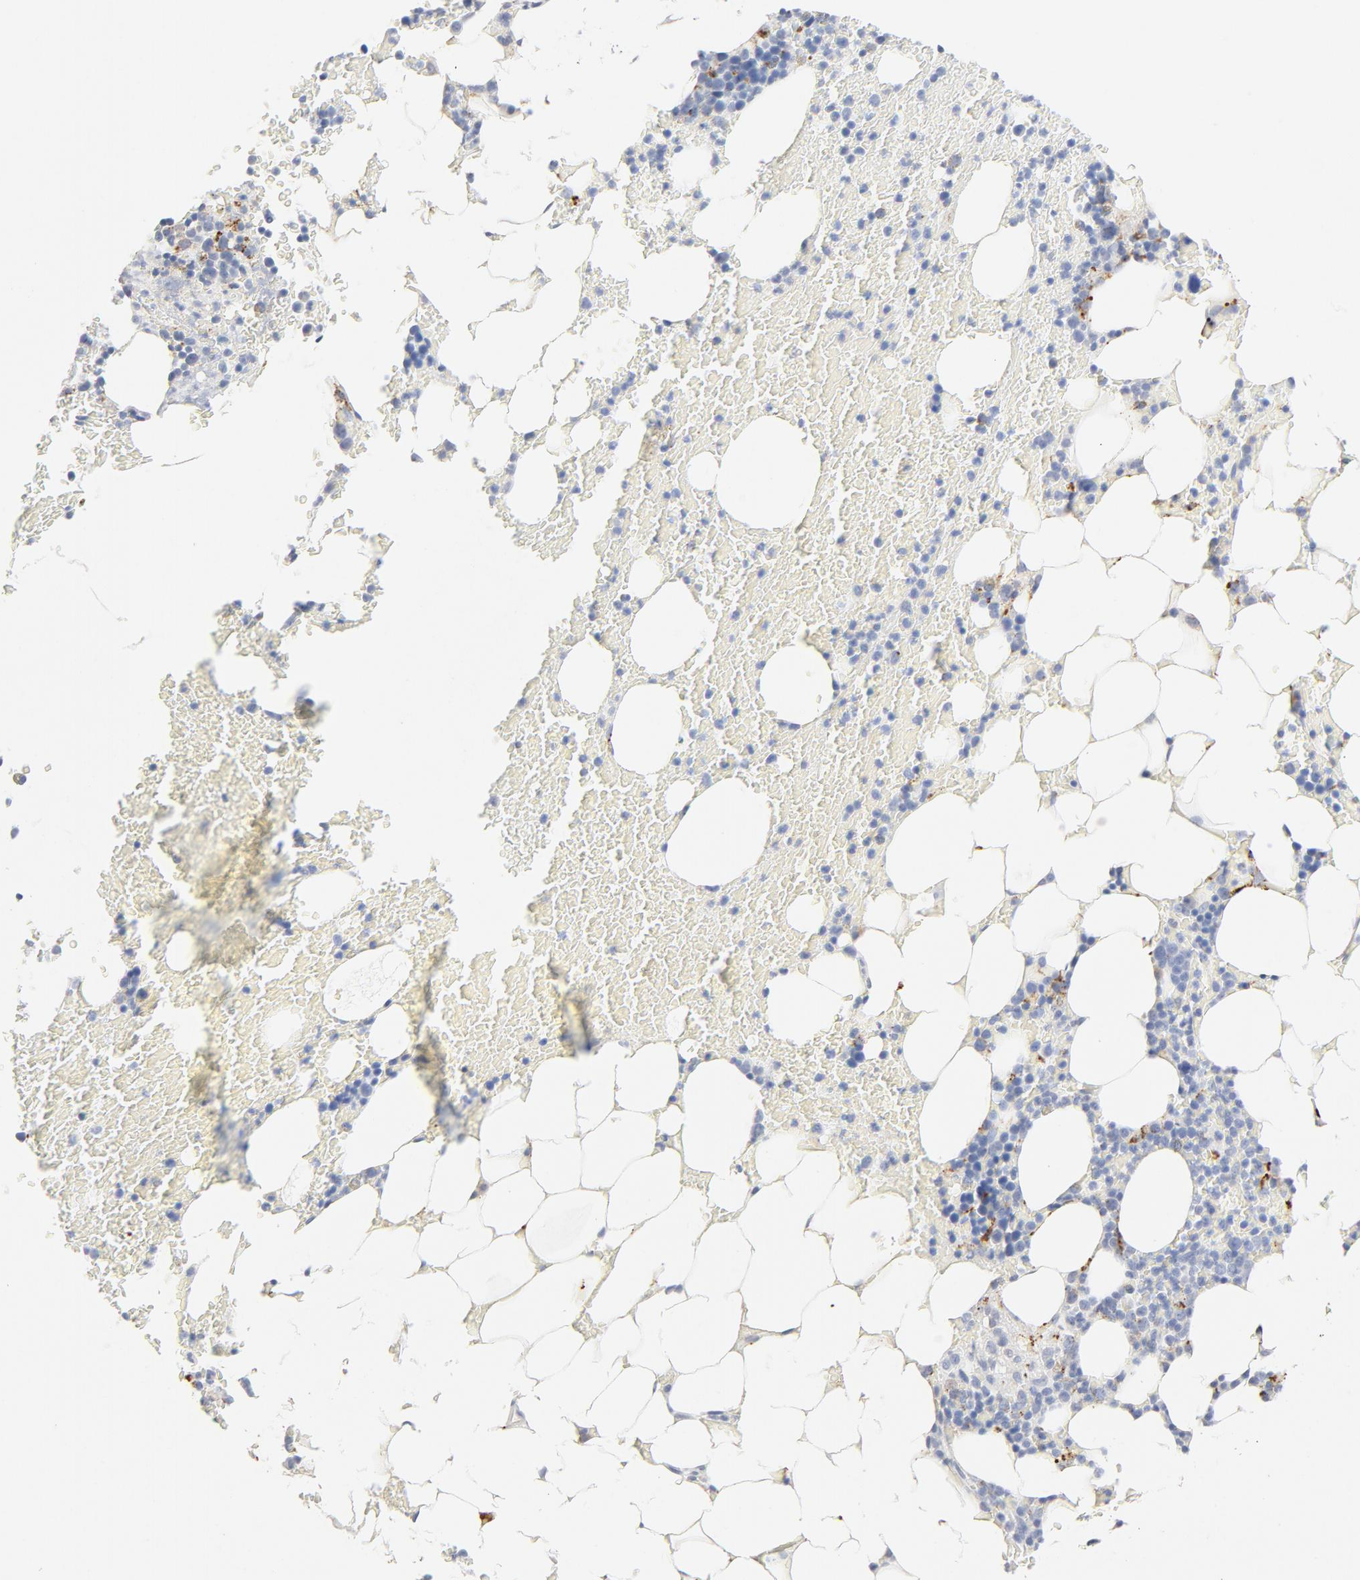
{"staining": {"intensity": "strong", "quantity": "<25%", "location": "cytoplasmic/membranous"}, "tissue": "bone marrow", "cell_type": "Hematopoietic cells", "image_type": "normal", "snomed": [{"axis": "morphology", "description": "Normal tissue, NOS"}, {"axis": "topography", "description": "Bone marrow"}], "caption": "Approximately <25% of hematopoietic cells in unremarkable human bone marrow show strong cytoplasmic/membranous protein staining as visualized by brown immunohistochemical staining.", "gene": "MAGEB17", "patient": {"sex": "female", "age": 73}}